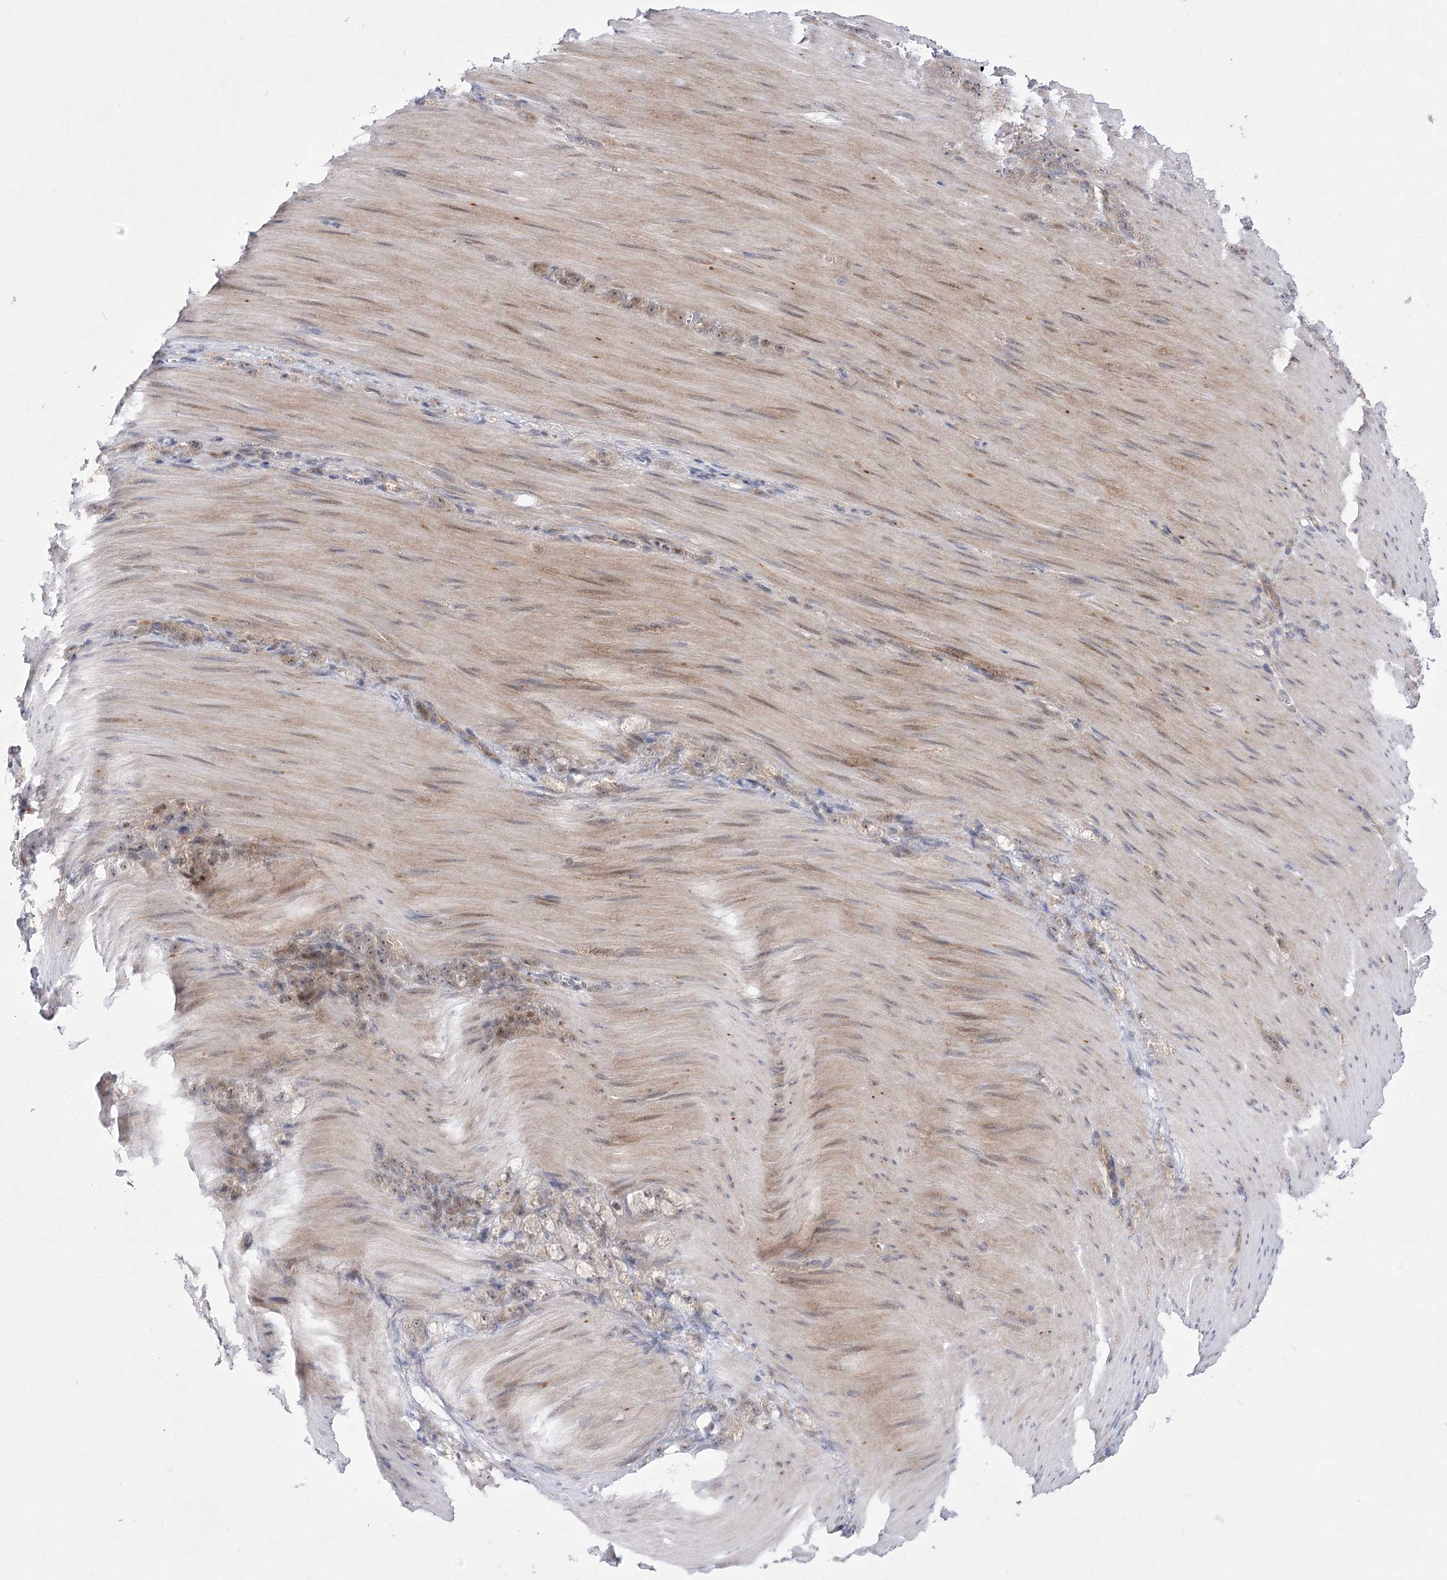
{"staining": {"intensity": "weak", "quantity": "25%-75%", "location": "nuclear"}, "tissue": "stomach cancer", "cell_type": "Tumor cells", "image_type": "cancer", "snomed": [{"axis": "morphology", "description": "Normal tissue, NOS"}, {"axis": "morphology", "description": "Adenocarcinoma, NOS"}, {"axis": "topography", "description": "Stomach"}], "caption": "Protein staining by IHC reveals weak nuclear expression in about 25%-75% of tumor cells in stomach cancer (adenocarcinoma).", "gene": "ARHGAP32", "patient": {"sex": "male", "age": 82}}